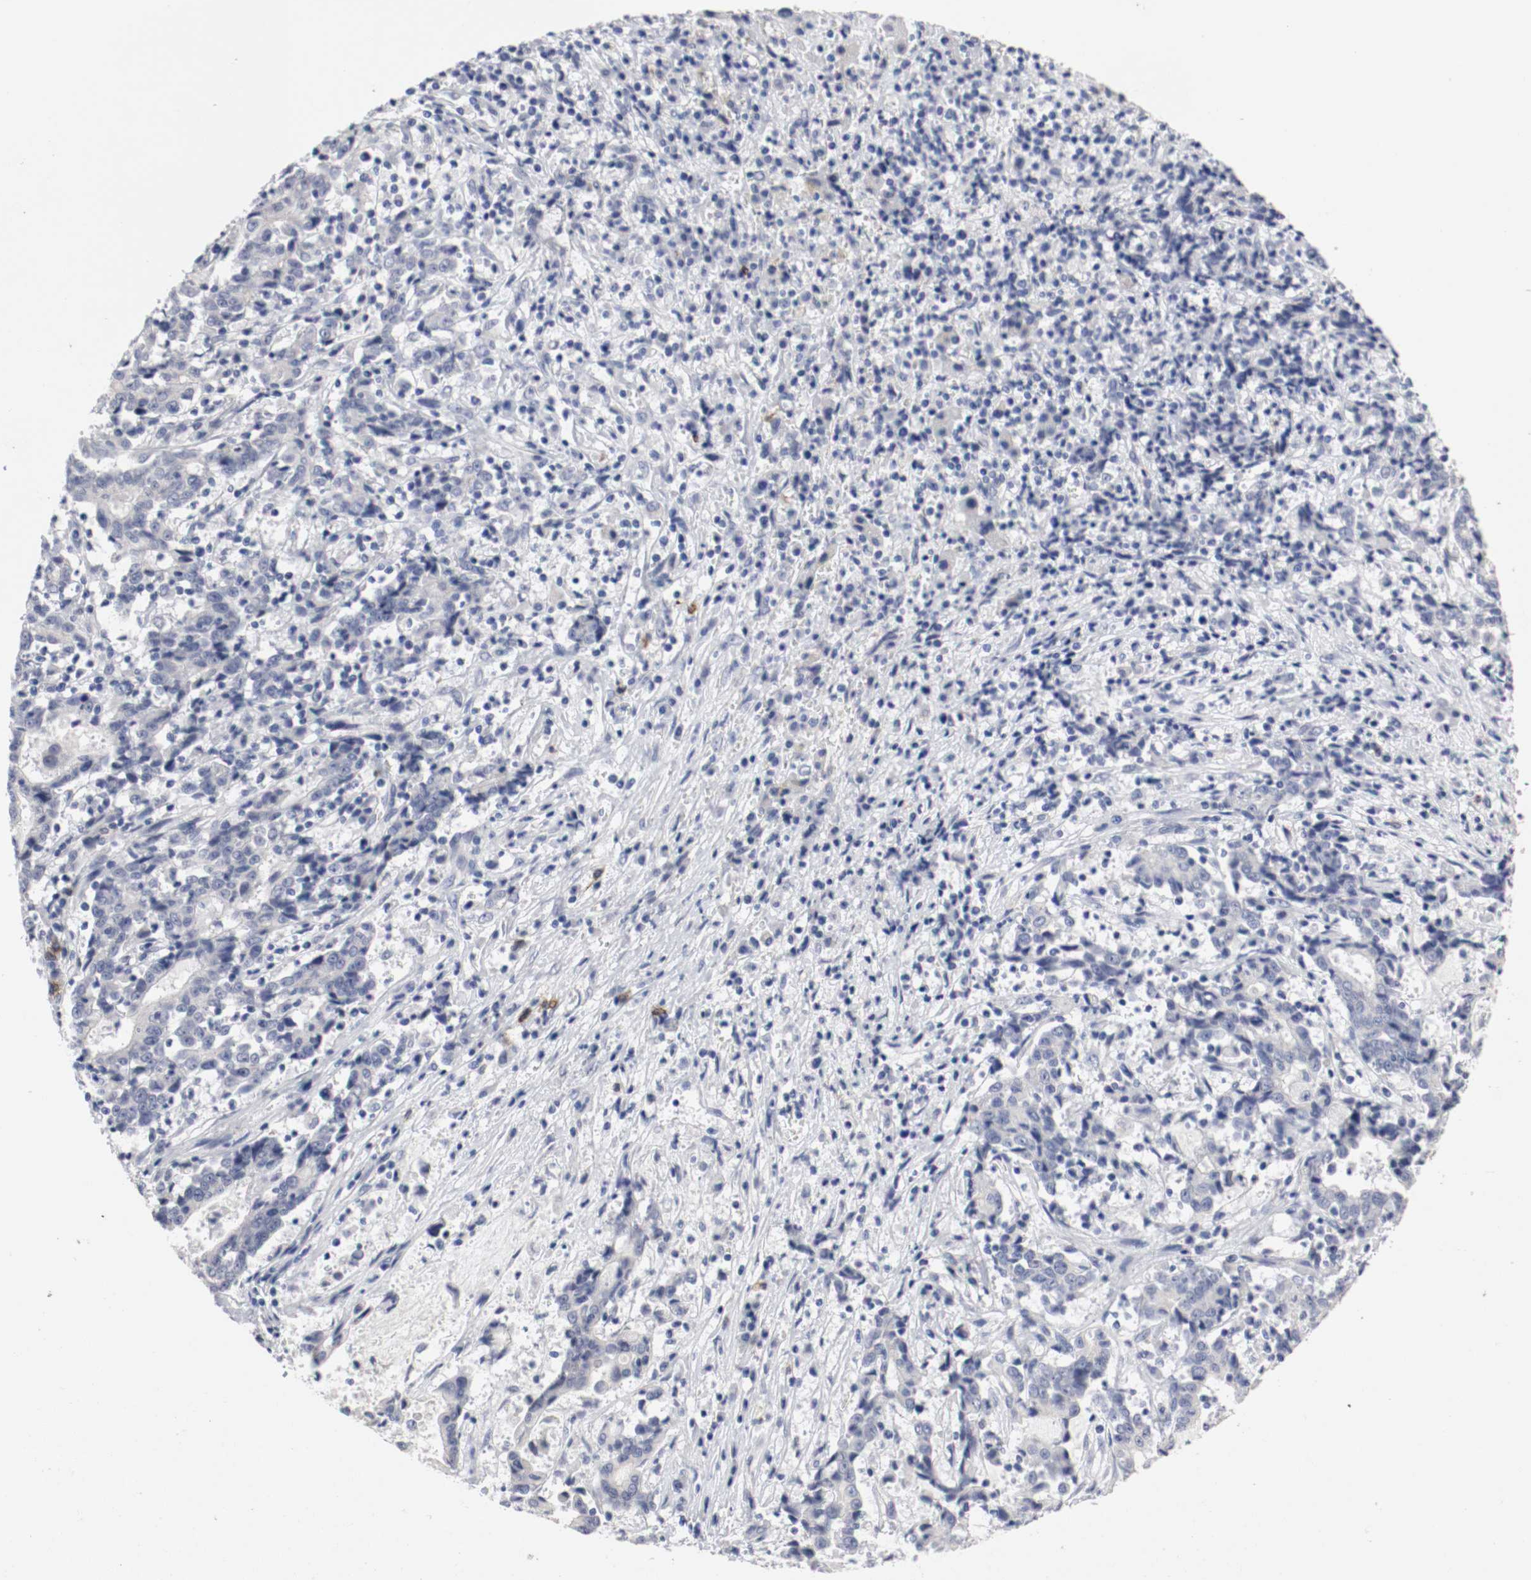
{"staining": {"intensity": "negative", "quantity": "none", "location": "none"}, "tissue": "liver cancer", "cell_type": "Tumor cells", "image_type": "cancer", "snomed": [{"axis": "morphology", "description": "Cholangiocarcinoma"}, {"axis": "topography", "description": "Liver"}], "caption": "This is a photomicrograph of immunohistochemistry staining of liver cancer (cholangiocarcinoma), which shows no expression in tumor cells. (Stains: DAB (3,3'-diaminobenzidine) IHC with hematoxylin counter stain, Microscopy: brightfield microscopy at high magnification).", "gene": "KIT", "patient": {"sex": "male", "age": 57}}